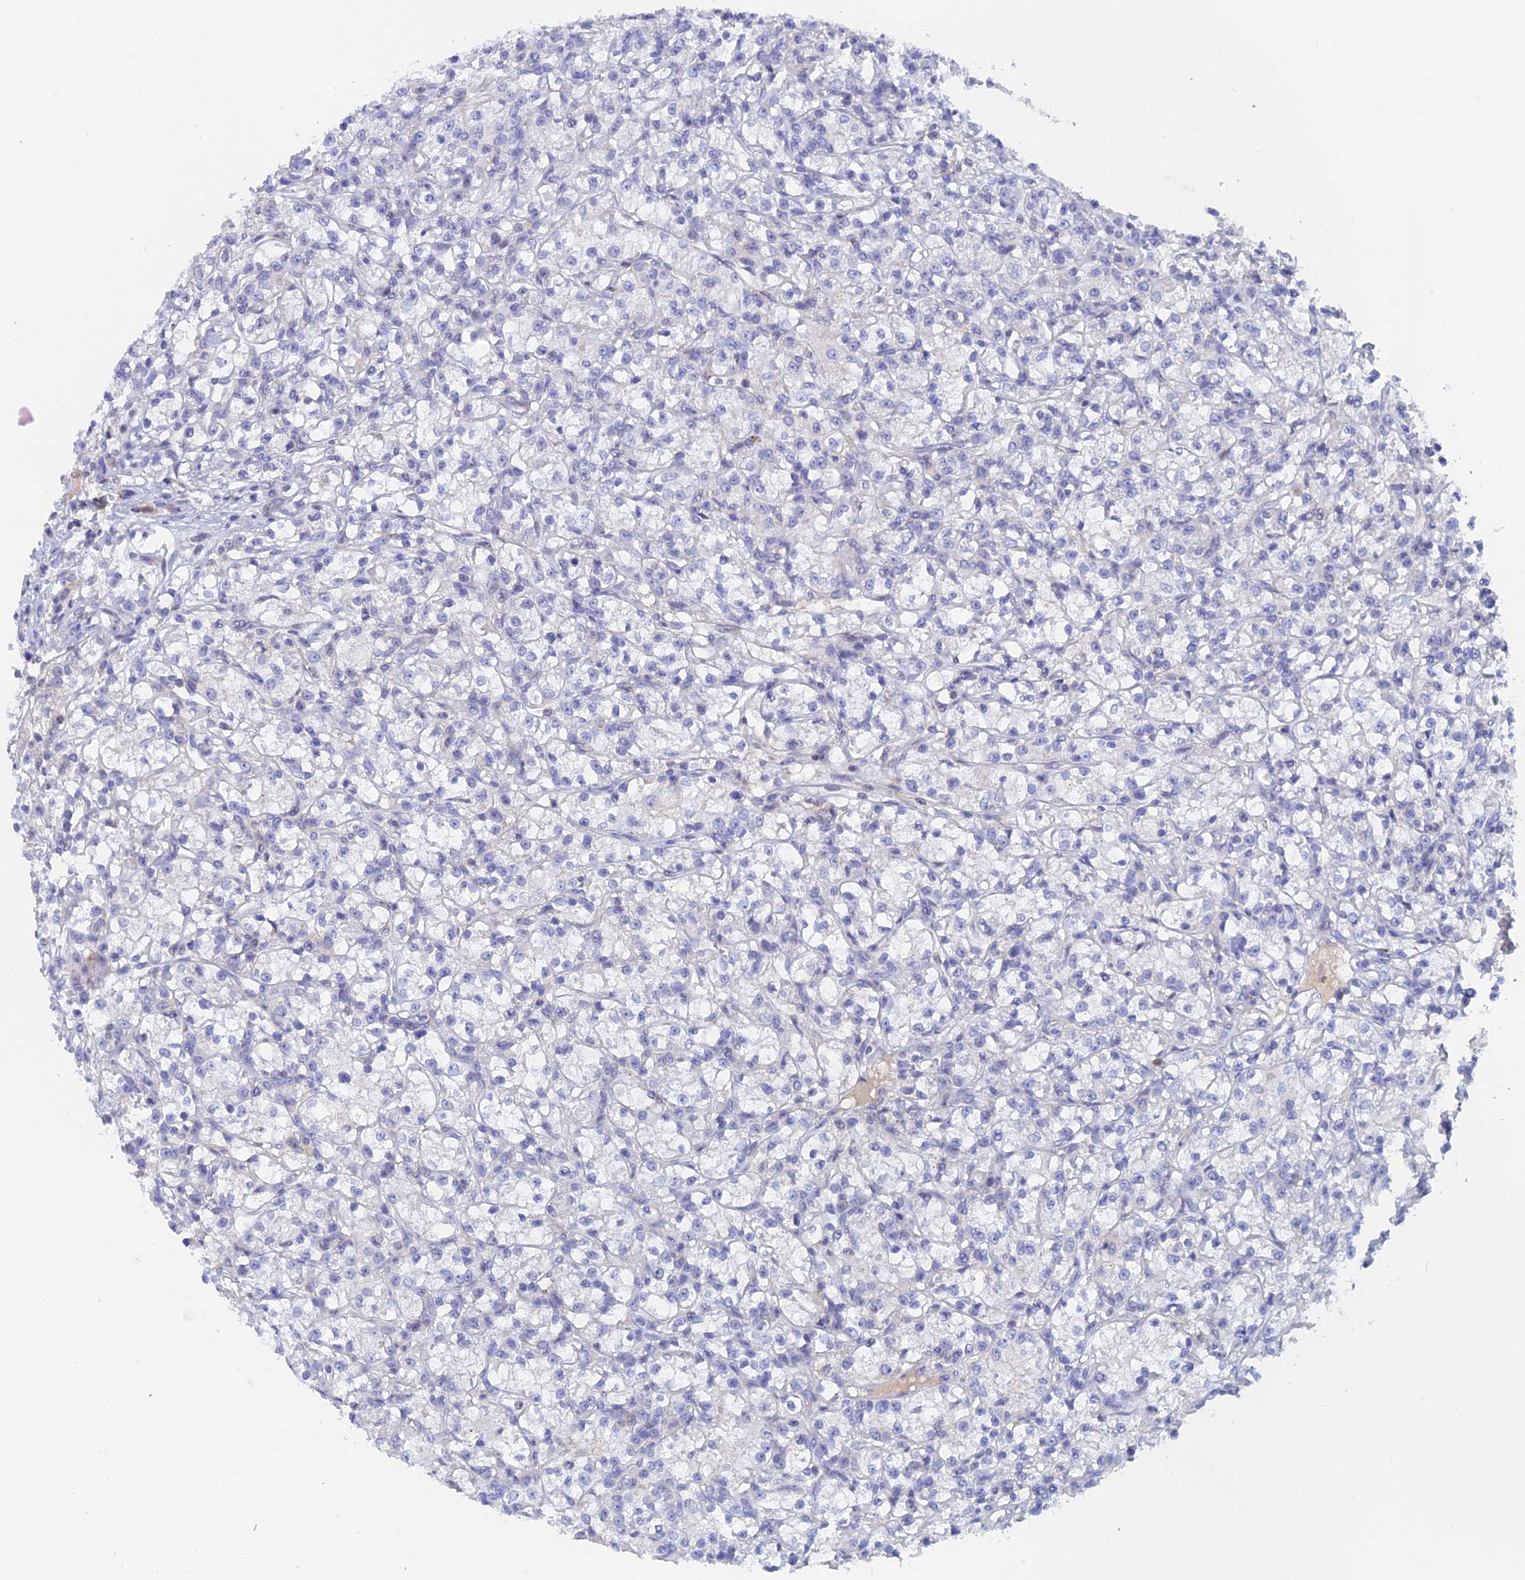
{"staining": {"intensity": "negative", "quantity": "none", "location": "none"}, "tissue": "renal cancer", "cell_type": "Tumor cells", "image_type": "cancer", "snomed": [{"axis": "morphology", "description": "Adenocarcinoma, NOS"}, {"axis": "topography", "description": "Kidney"}], "caption": "DAB (3,3'-diaminobenzidine) immunohistochemical staining of renal adenocarcinoma exhibits no significant positivity in tumor cells.", "gene": "ACP7", "patient": {"sex": "female", "age": 59}}